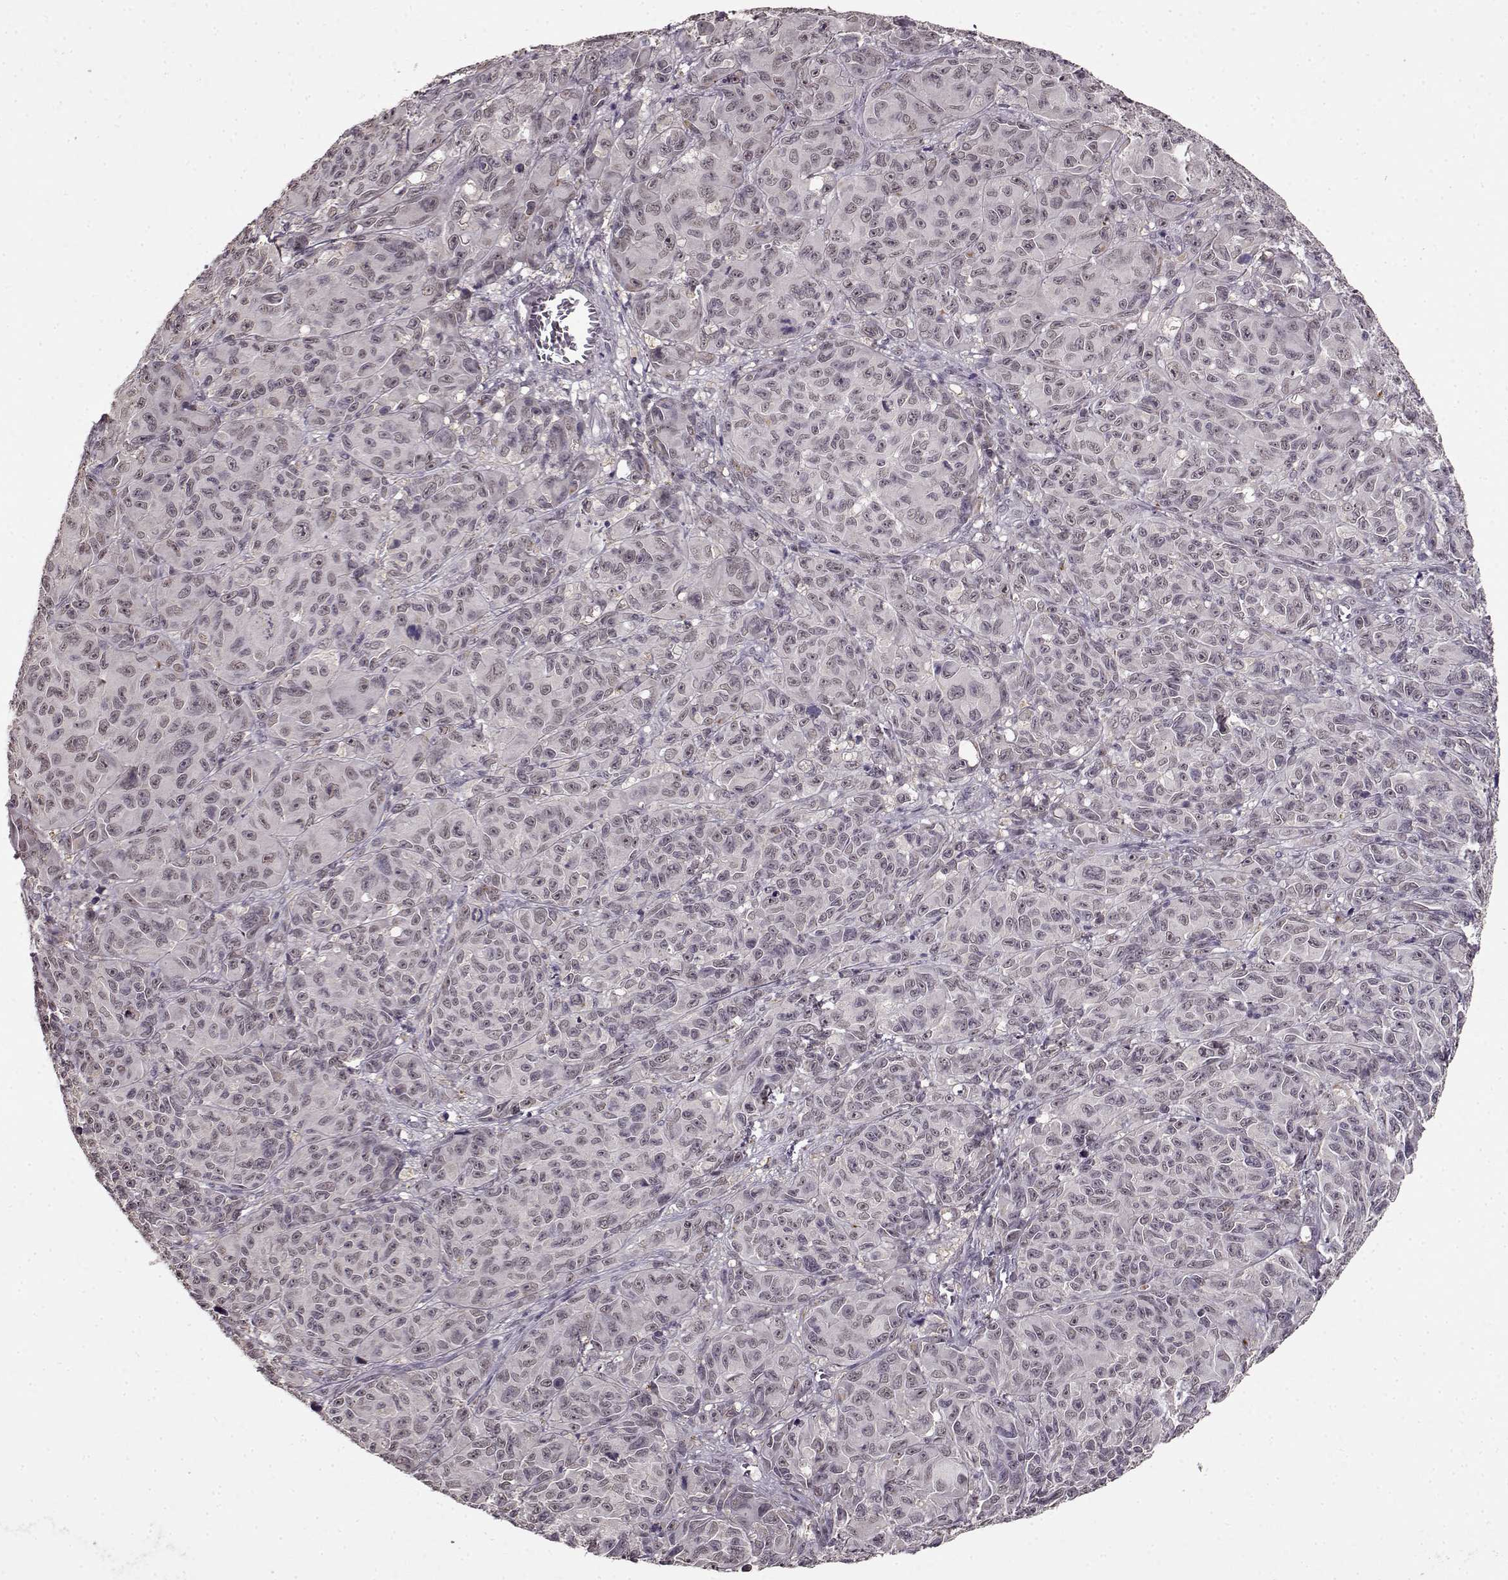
{"staining": {"intensity": "weak", "quantity": "25%-75%", "location": "nuclear"}, "tissue": "melanoma", "cell_type": "Tumor cells", "image_type": "cancer", "snomed": [{"axis": "morphology", "description": "Malignant melanoma, NOS"}, {"axis": "topography", "description": "Vulva, labia, clitoris and Bartholin´s gland, NO"}], "caption": "Protein staining of malignant melanoma tissue exhibits weak nuclear expression in about 25%-75% of tumor cells.", "gene": "RP1L1", "patient": {"sex": "female", "age": 75}}